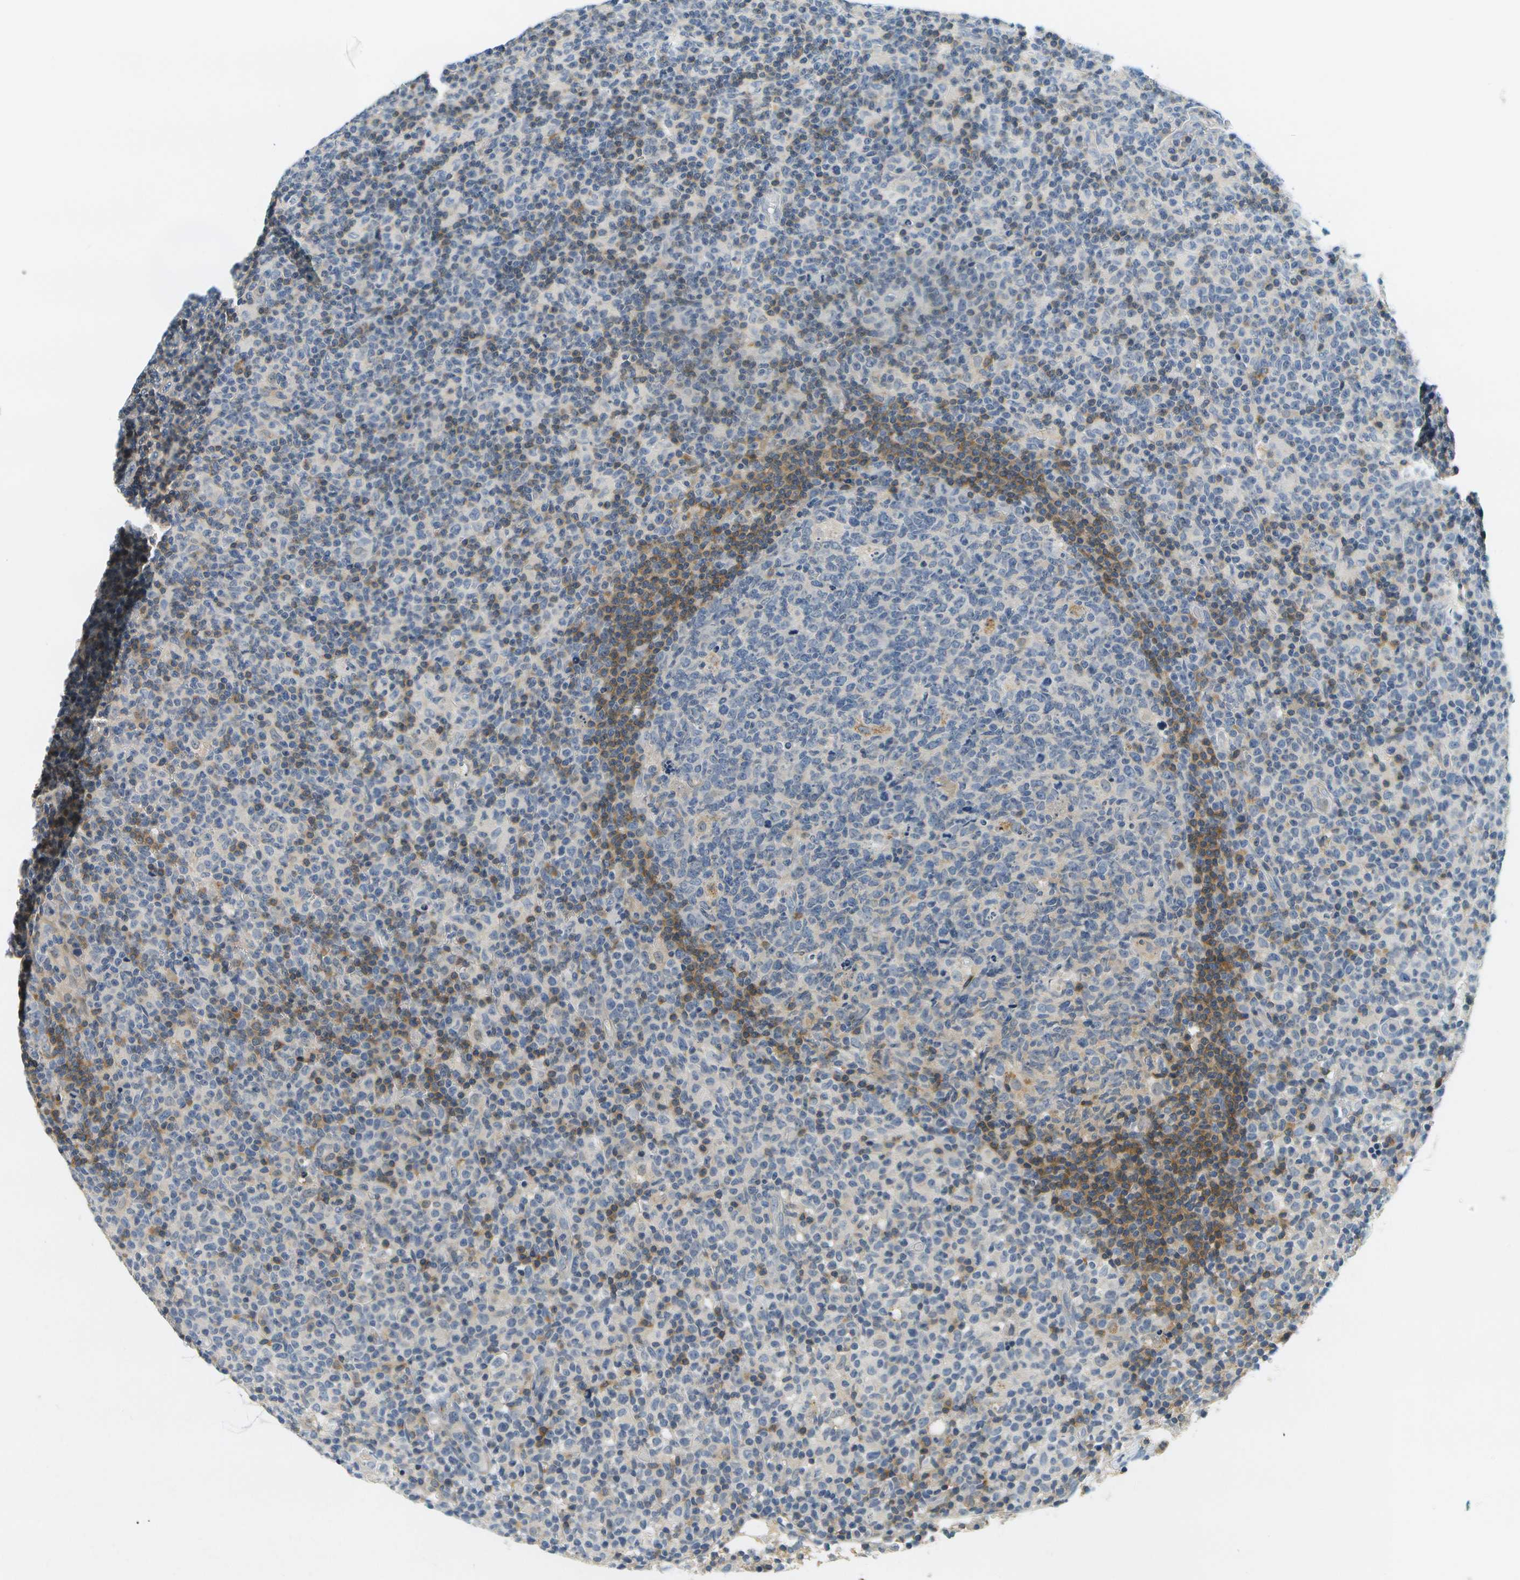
{"staining": {"intensity": "weak", "quantity": "<25%", "location": "cytoplasmic/membranous"}, "tissue": "lymph node", "cell_type": "Germinal center cells", "image_type": "normal", "snomed": [{"axis": "morphology", "description": "Normal tissue, NOS"}, {"axis": "morphology", "description": "Inflammation, NOS"}, {"axis": "topography", "description": "Lymph node"}], "caption": "IHC photomicrograph of benign lymph node stained for a protein (brown), which exhibits no positivity in germinal center cells.", "gene": "RASGRP2", "patient": {"sex": "male", "age": 55}}